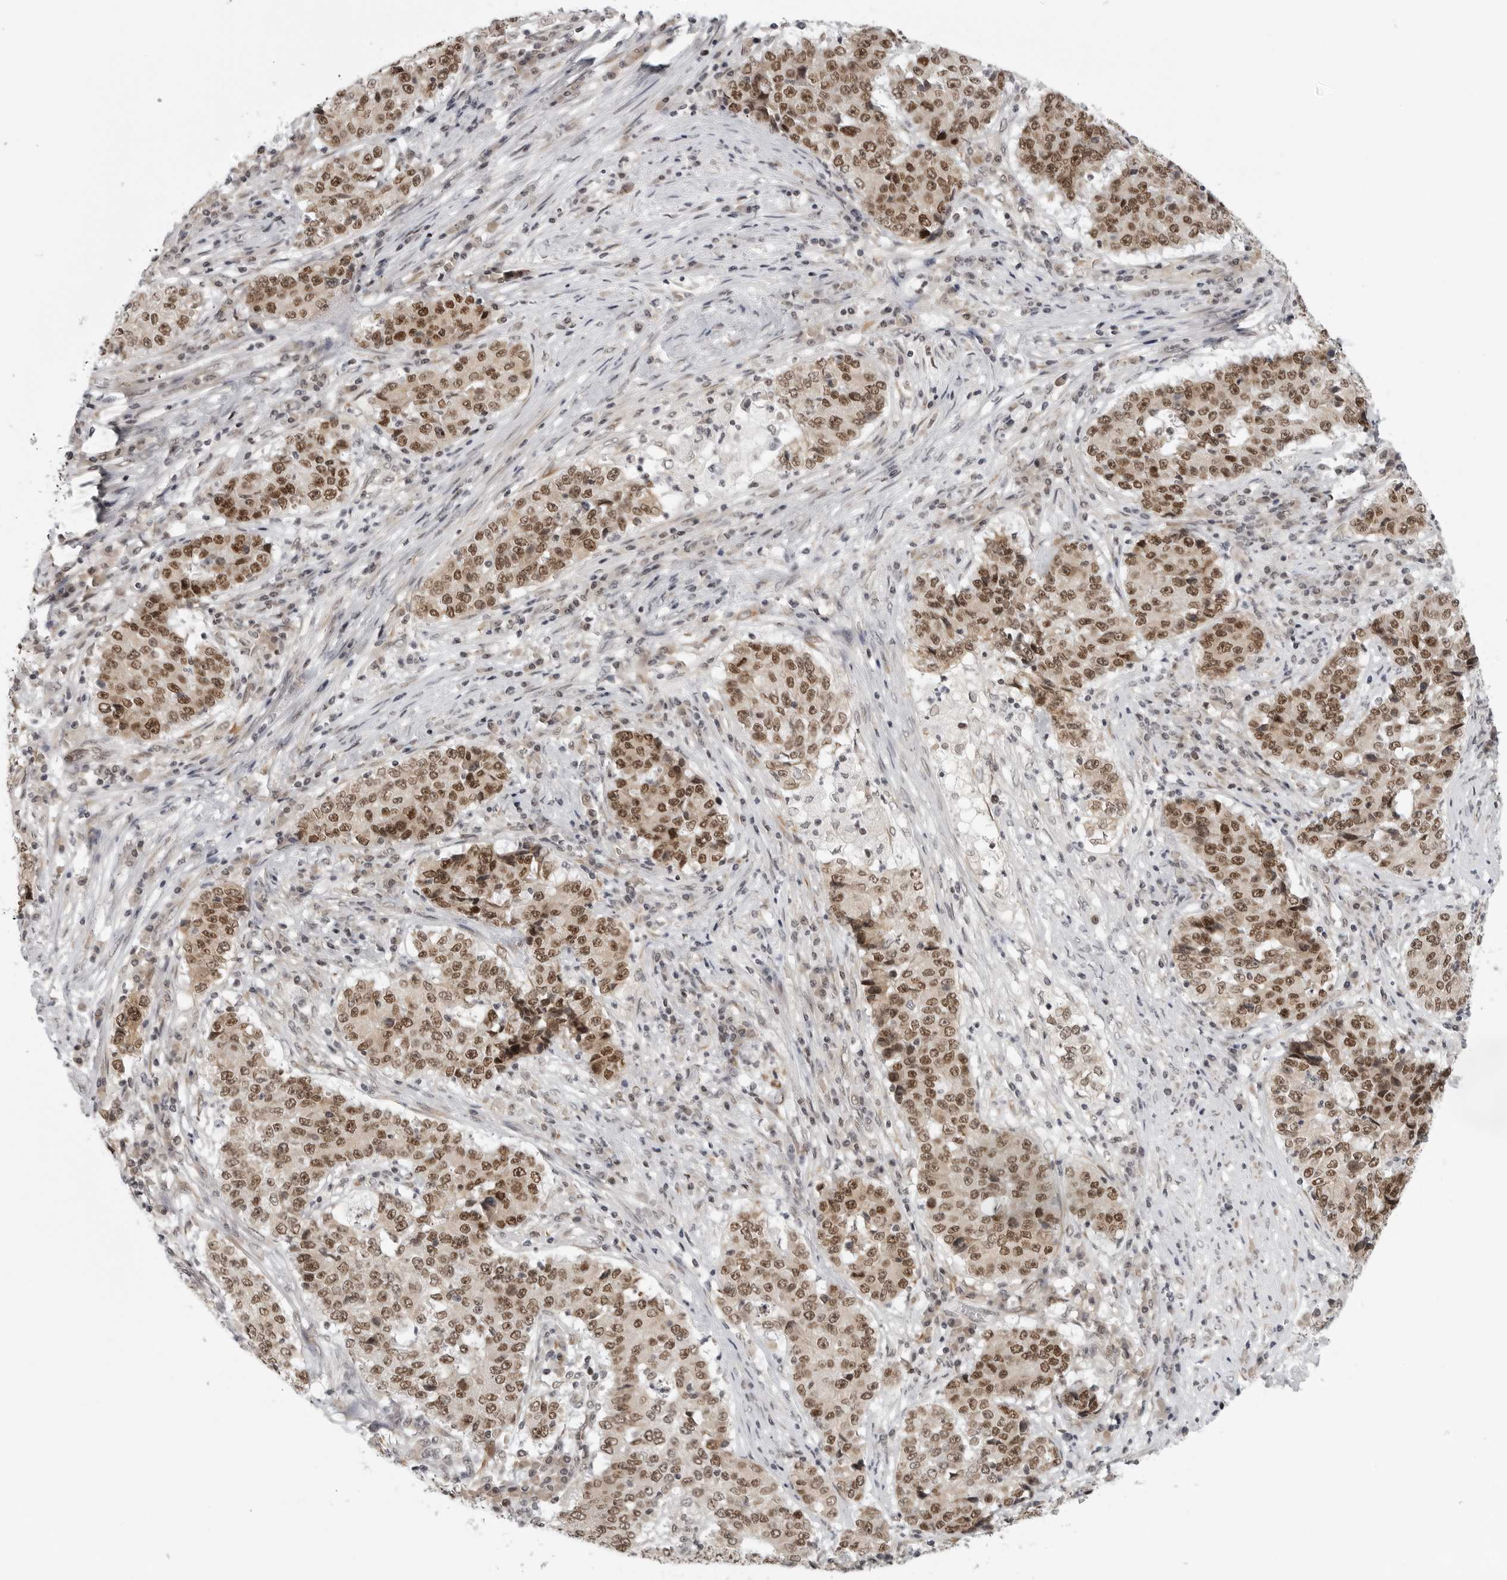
{"staining": {"intensity": "moderate", "quantity": ">75%", "location": "nuclear"}, "tissue": "stomach cancer", "cell_type": "Tumor cells", "image_type": "cancer", "snomed": [{"axis": "morphology", "description": "Adenocarcinoma, NOS"}, {"axis": "topography", "description": "Stomach"}], "caption": "A brown stain highlights moderate nuclear expression of a protein in adenocarcinoma (stomach) tumor cells.", "gene": "PRDM10", "patient": {"sex": "male", "age": 59}}